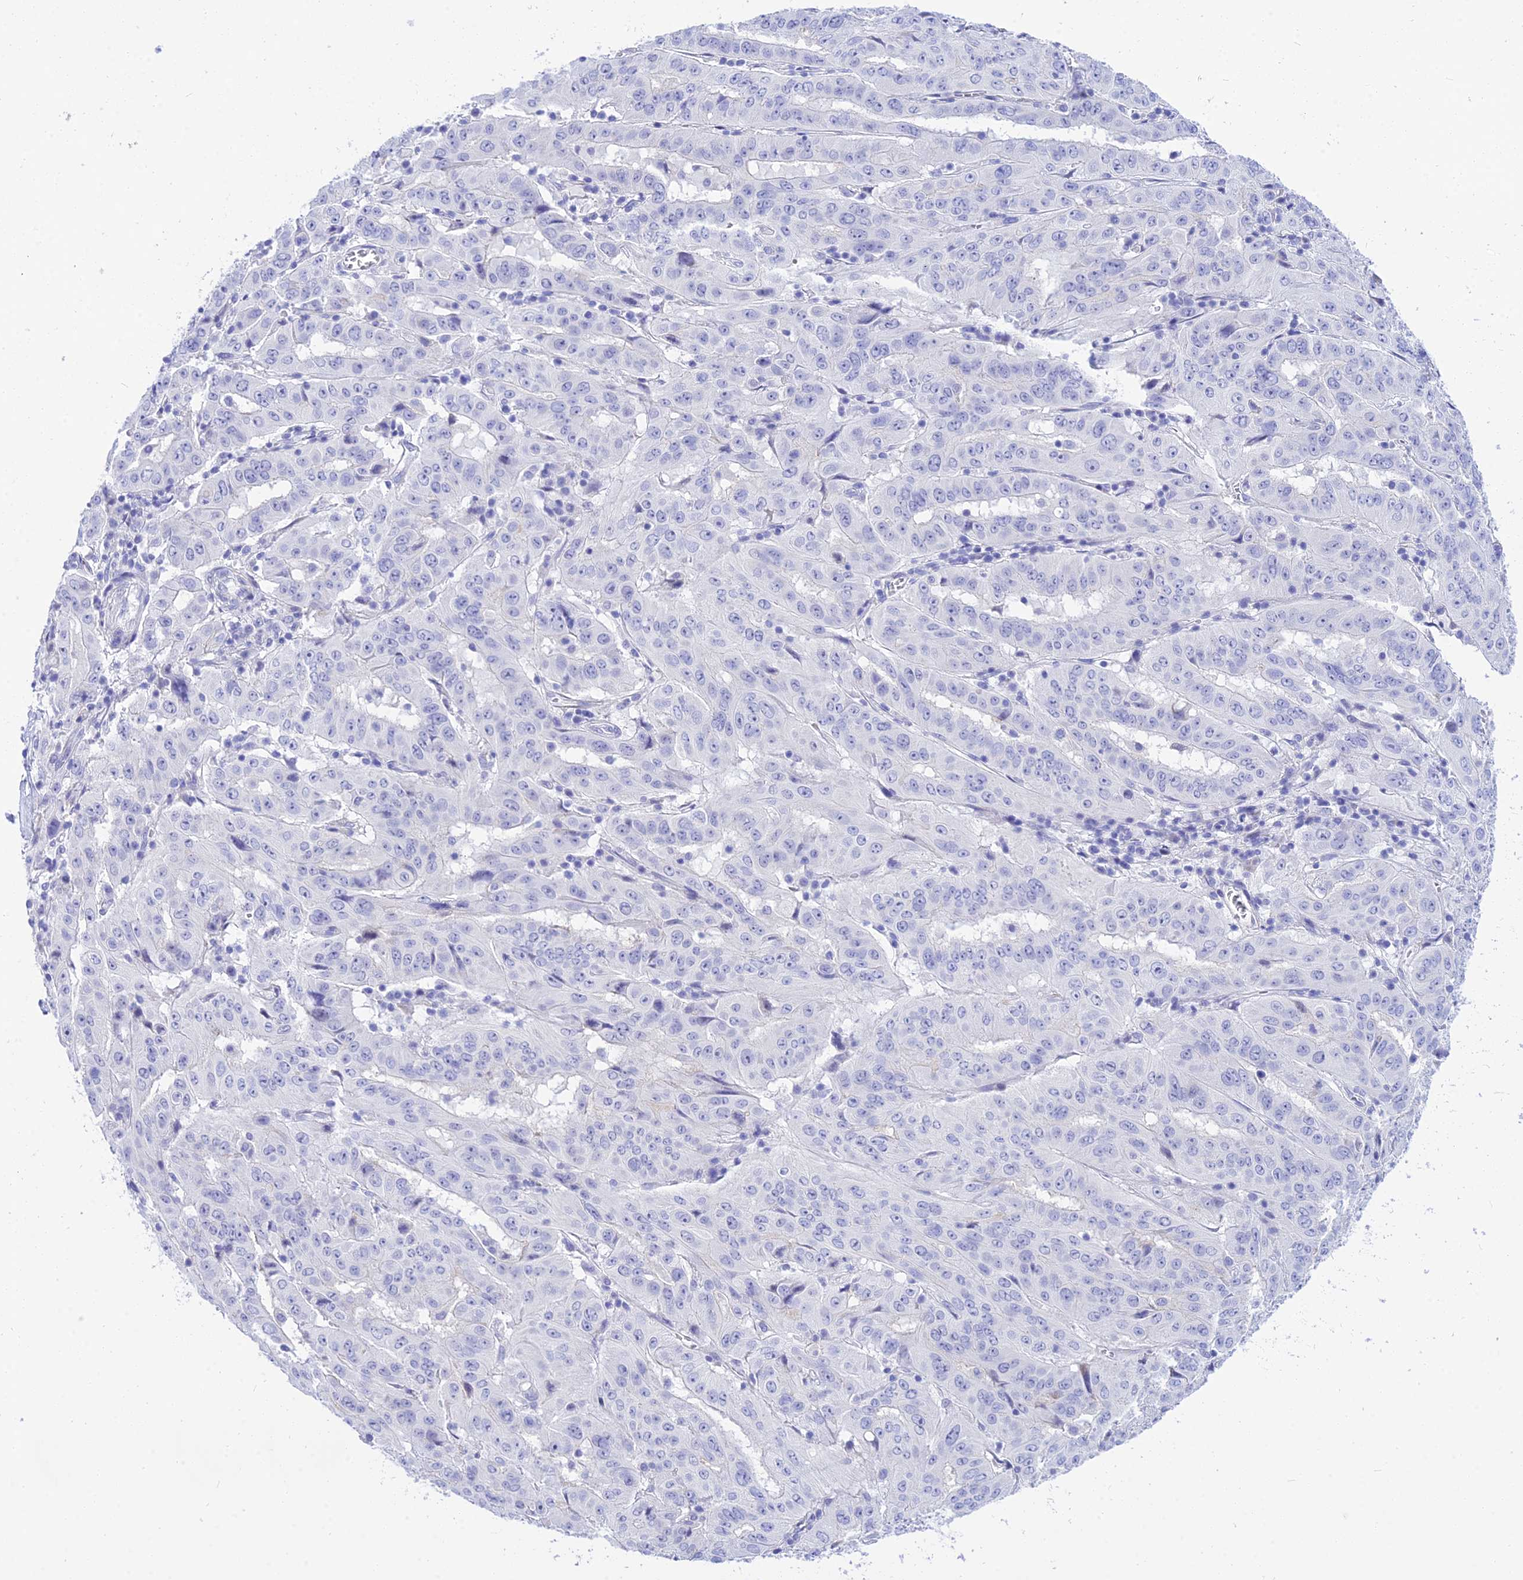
{"staining": {"intensity": "negative", "quantity": "none", "location": "none"}, "tissue": "pancreatic cancer", "cell_type": "Tumor cells", "image_type": "cancer", "snomed": [{"axis": "morphology", "description": "Adenocarcinoma, NOS"}, {"axis": "topography", "description": "Pancreas"}], "caption": "Human pancreatic cancer stained for a protein using immunohistochemistry (IHC) shows no positivity in tumor cells.", "gene": "DEFB107A", "patient": {"sex": "male", "age": 63}}